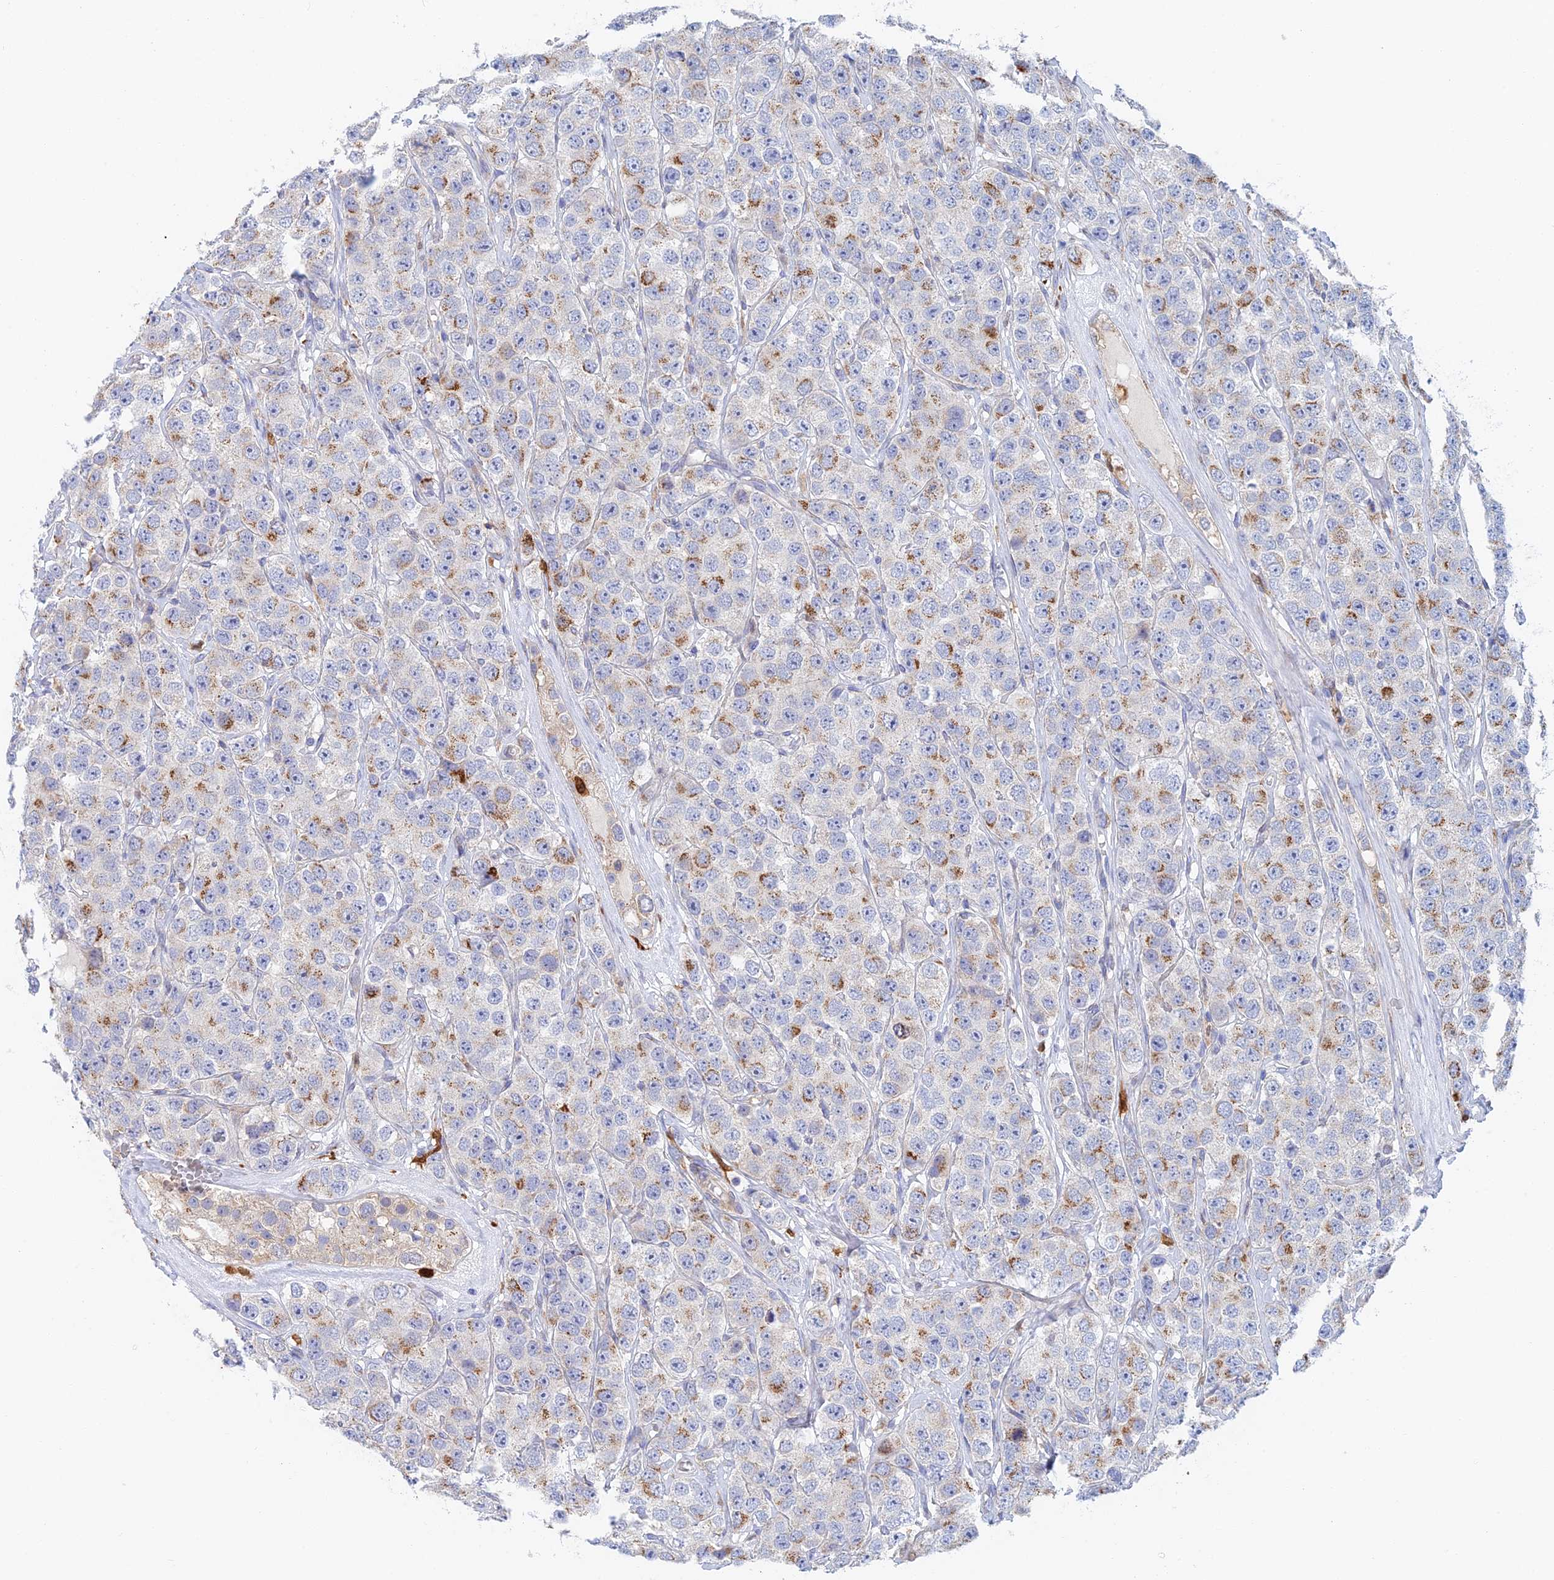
{"staining": {"intensity": "moderate", "quantity": "25%-75%", "location": "cytoplasmic/membranous"}, "tissue": "testis cancer", "cell_type": "Tumor cells", "image_type": "cancer", "snomed": [{"axis": "morphology", "description": "Seminoma, NOS"}, {"axis": "topography", "description": "Testis"}], "caption": "This micrograph shows testis cancer stained with IHC to label a protein in brown. The cytoplasmic/membranous of tumor cells show moderate positivity for the protein. Nuclei are counter-stained blue.", "gene": "SLC24A3", "patient": {"sex": "male", "age": 28}}